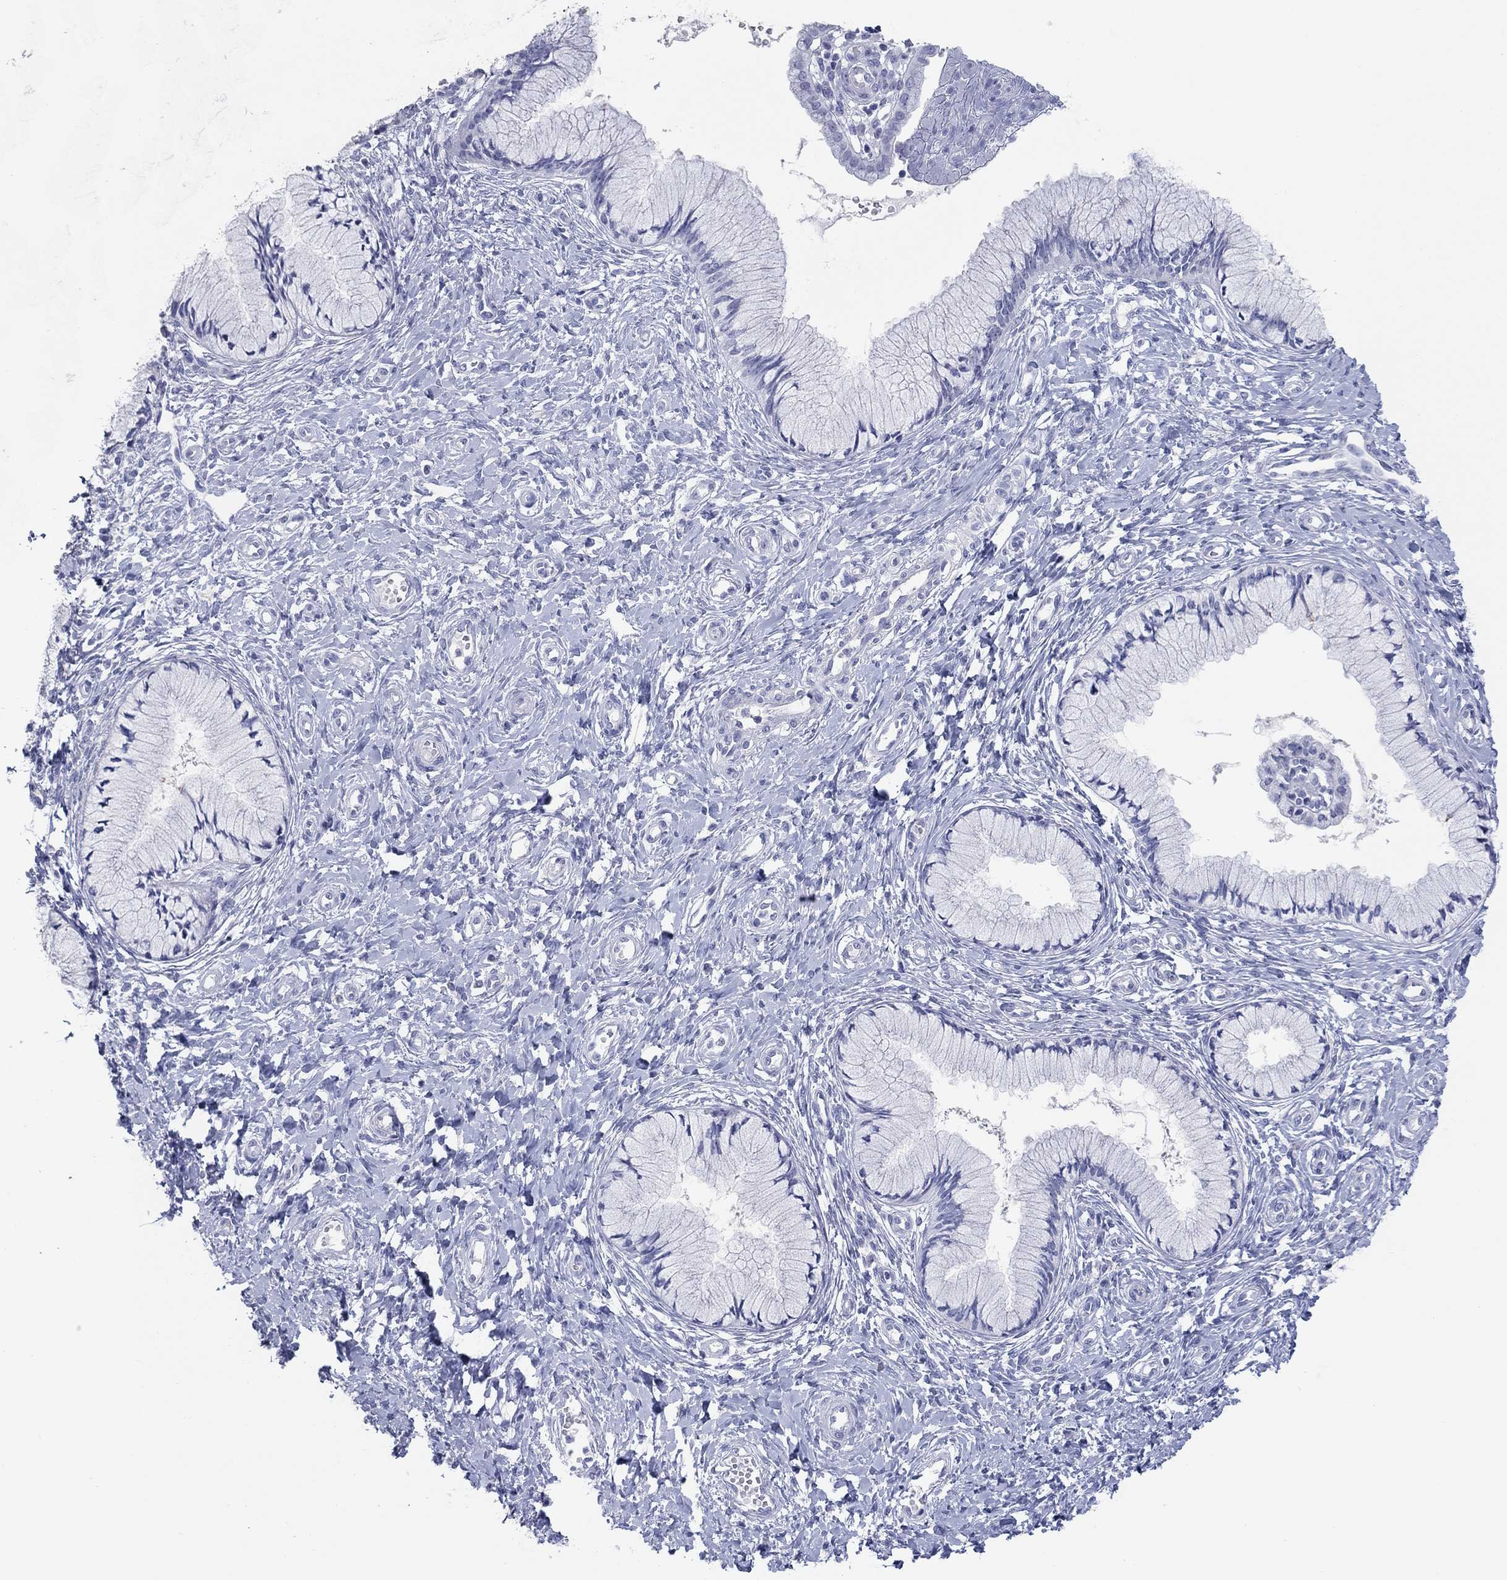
{"staining": {"intensity": "moderate", "quantity": "<25%", "location": "cytoplasmic/membranous"}, "tissue": "cervix", "cell_type": "Glandular cells", "image_type": "normal", "snomed": [{"axis": "morphology", "description": "Normal tissue, NOS"}, {"axis": "topography", "description": "Cervix"}], "caption": "Immunohistochemistry staining of normal cervix, which exhibits low levels of moderate cytoplasmic/membranous positivity in about <25% of glandular cells indicating moderate cytoplasmic/membranous protein positivity. The staining was performed using DAB (3,3'-diaminobenzidine) (brown) for protein detection and nuclei were counterstained in hematoxylin (blue).", "gene": "CPNE6", "patient": {"sex": "female", "age": 37}}